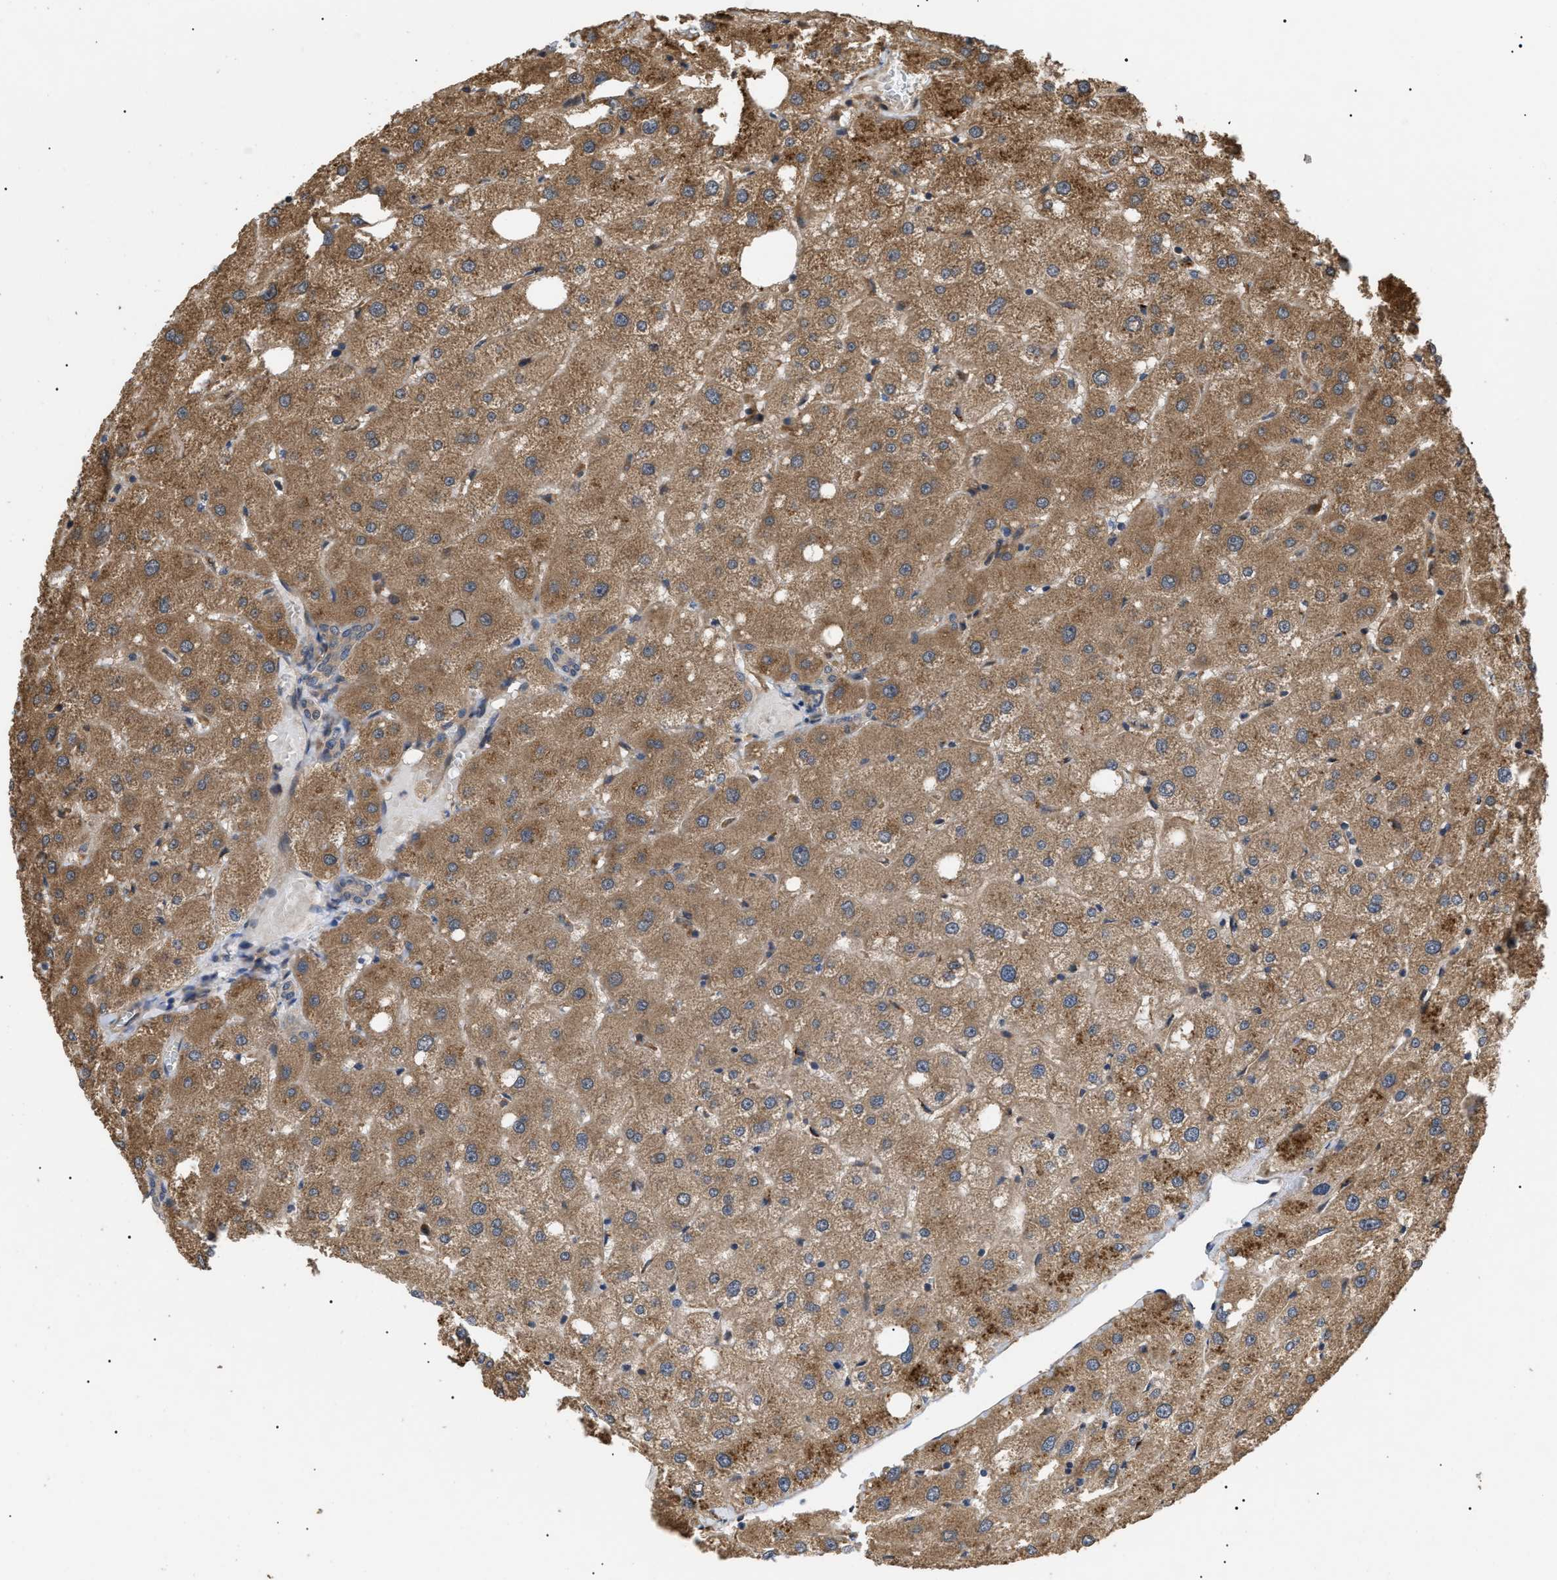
{"staining": {"intensity": "weak", "quantity": ">75%", "location": "cytoplasmic/membranous"}, "tissue": "liver", "cell_type": "Cholangiocytes", "image_type": "normal", "snomed": [{"axis": "morphology", "description": "Normal tissue, NOS"}, {"axis": "topography", "description": "Liver"}], "caption": "Protein staining by immunohistochemistry (IHC) exhibits weak cytoplasmic/membranous expression in about >75% of cholangiocytes in unremarkable liver. Using DAB (brown) and hematoxylin (blue) stains, captured at high magnification using brightfield microscopy.", "gene": "ASTL", "patient": {"sex": "male", "age": 73}}